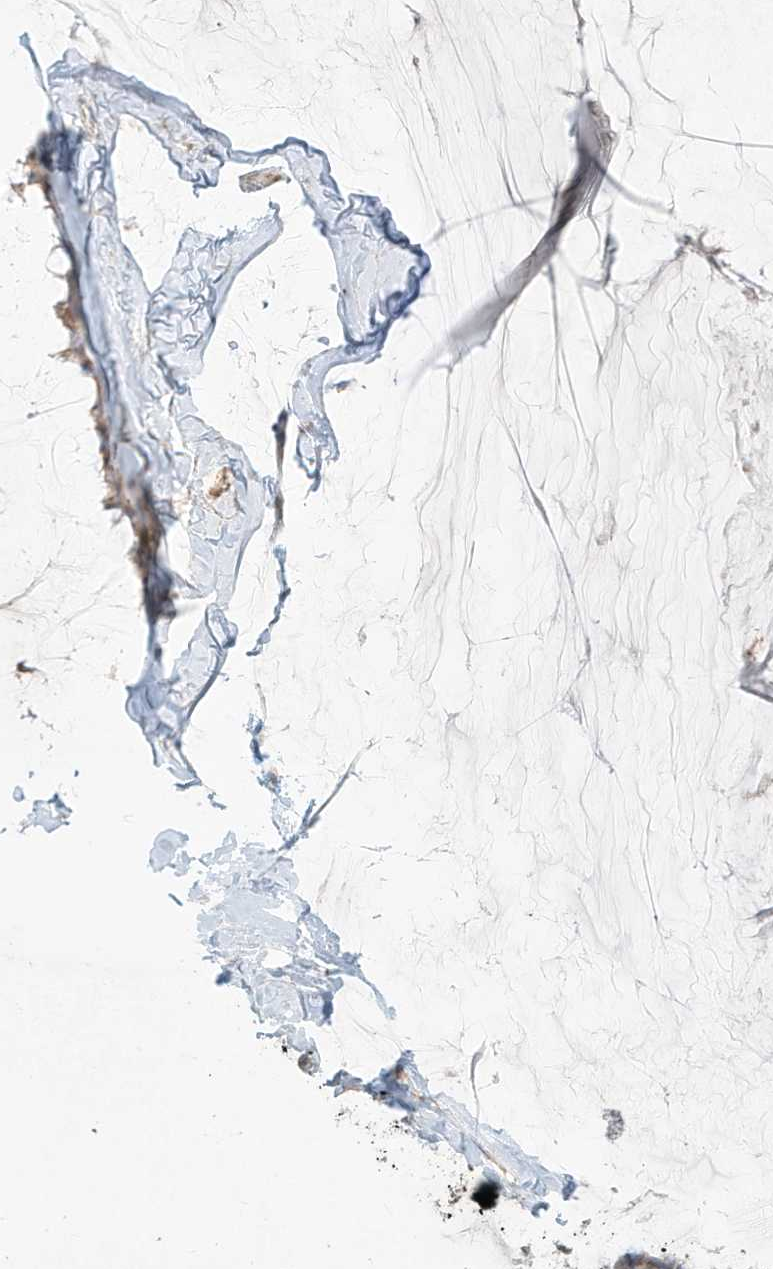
{"staining": {"intensity": "weak", "quantity": "<25%", "location": "cytoplasmic/membranous"}, "tissue": "ovarian cancer", "cell_type": "Tumor cells", "image_type": "cancer", "snomed": [{"axis": "morphology", "description": "Cystadenocarcinoma, mucinous, NOS"}, {"axis": "topography", "description": "Ovary"}], "caption": "High magnification brightfield microscopy of ovarian cancer (mucinous cystadenocarcinoma) stained with DAB (brown) and counterstained with hematoxylin (blue): tumor cells show no significant positivity.", "gene": "MCOLN1", "patient": {"sex": "female", "age": 39}}